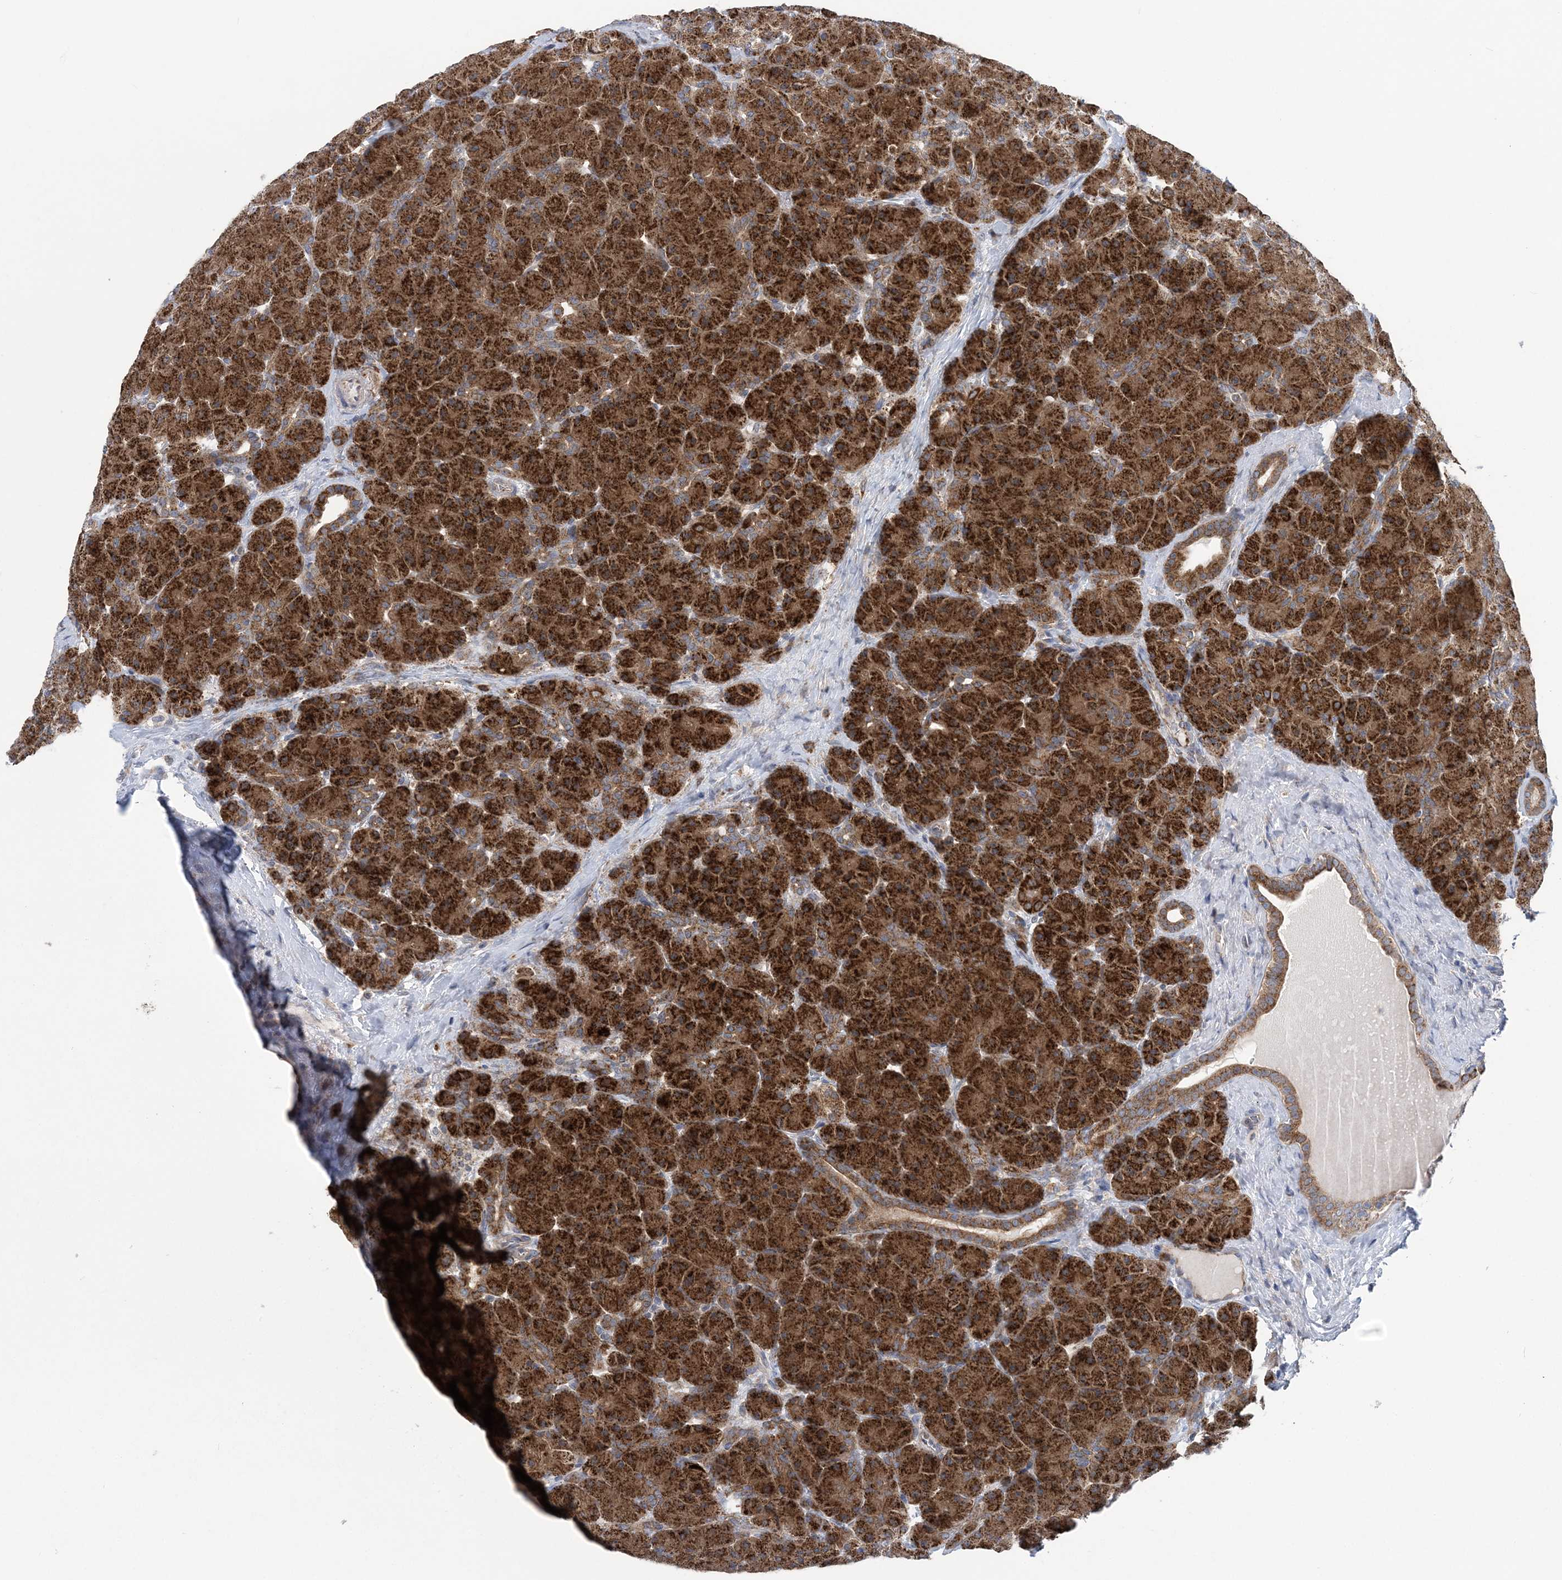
{"staining": {"intensity": "strong", "quantity": ">75%", "location": "cytoplasmic/membranous"}, "tissue": "pancreas", "cell_type": "Exocrine glandular cells", "image_type": "normal", "snomed": [{"axis": "morphology", "description": "Normal tissue, NOS"}, {"axis": "topography", "description": "Pancreas"}], "caption": "Immunohistochemical staining of normal human pancreas exhibits strong cytoplasmic/membranous protein expression in about >75% of exocrine glandular cells. The staining was performed using DAB (3,3'-diaminobenzidine) to visualize the protein expression in brown, while the nuclei were stained in blue with hematoxylin (Magnification: 20x).", "gene": "COPE", "patient": {"sex": "male", "age": 66}}